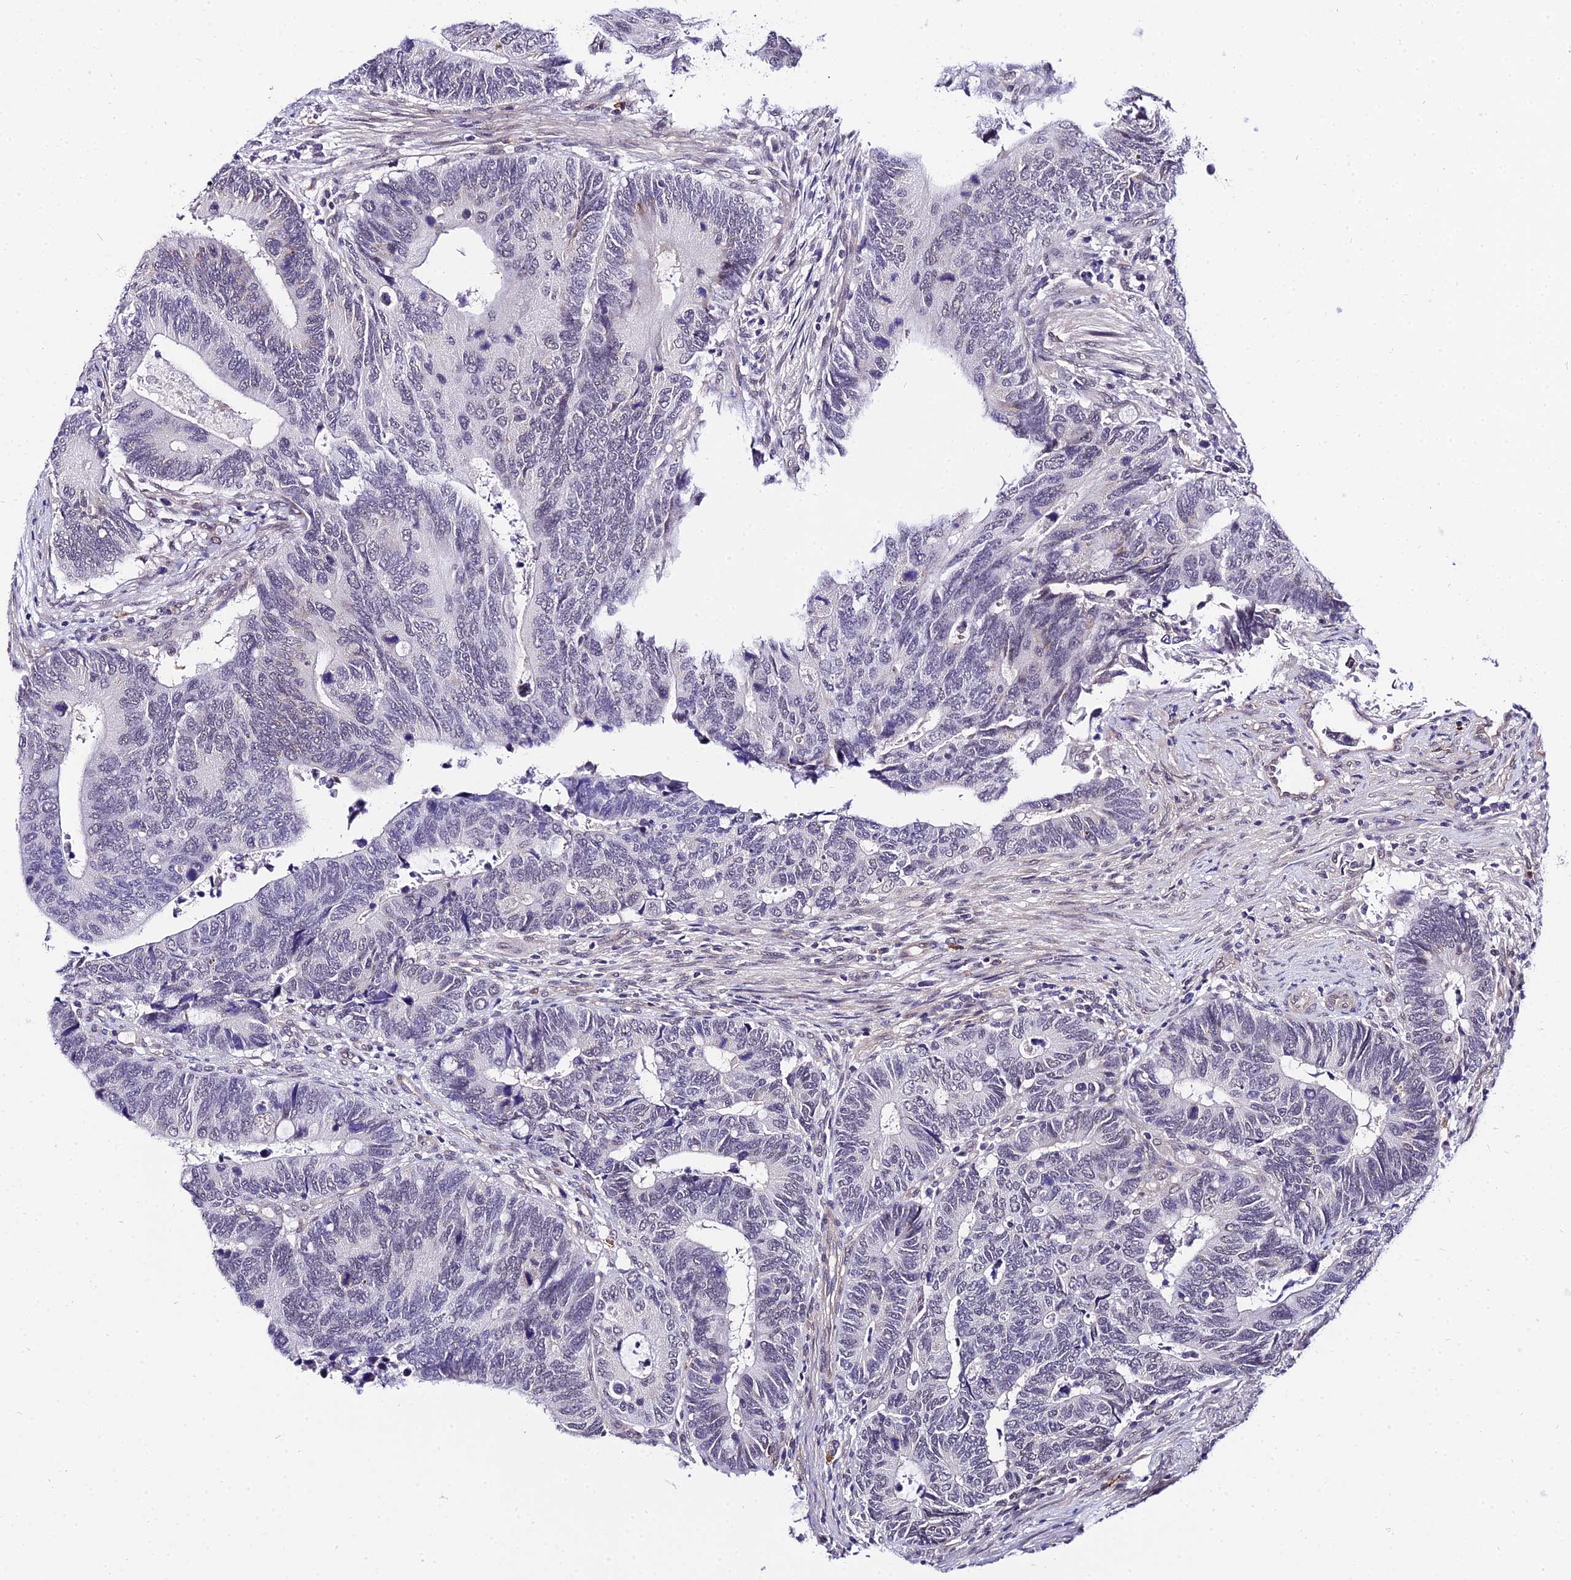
{"staining": {"intensity": "negative", "quantity": "none", "location": "none"}, "tissue": "colorectal cancer", "cell_type": "Tumor cells", "image_type": "cancer", "snomed": [{"axis": "morphology", "description": "Adenocarcinoma, NOS"}, {"axis": "topography", "description": "Colon"}], "caption": "This is a micrograph of IHC staining of colorectal cancer, which shows no staining in tumor cells.", "gene": "POLR2I", "patient": {"sex": "male", "age": 87}}